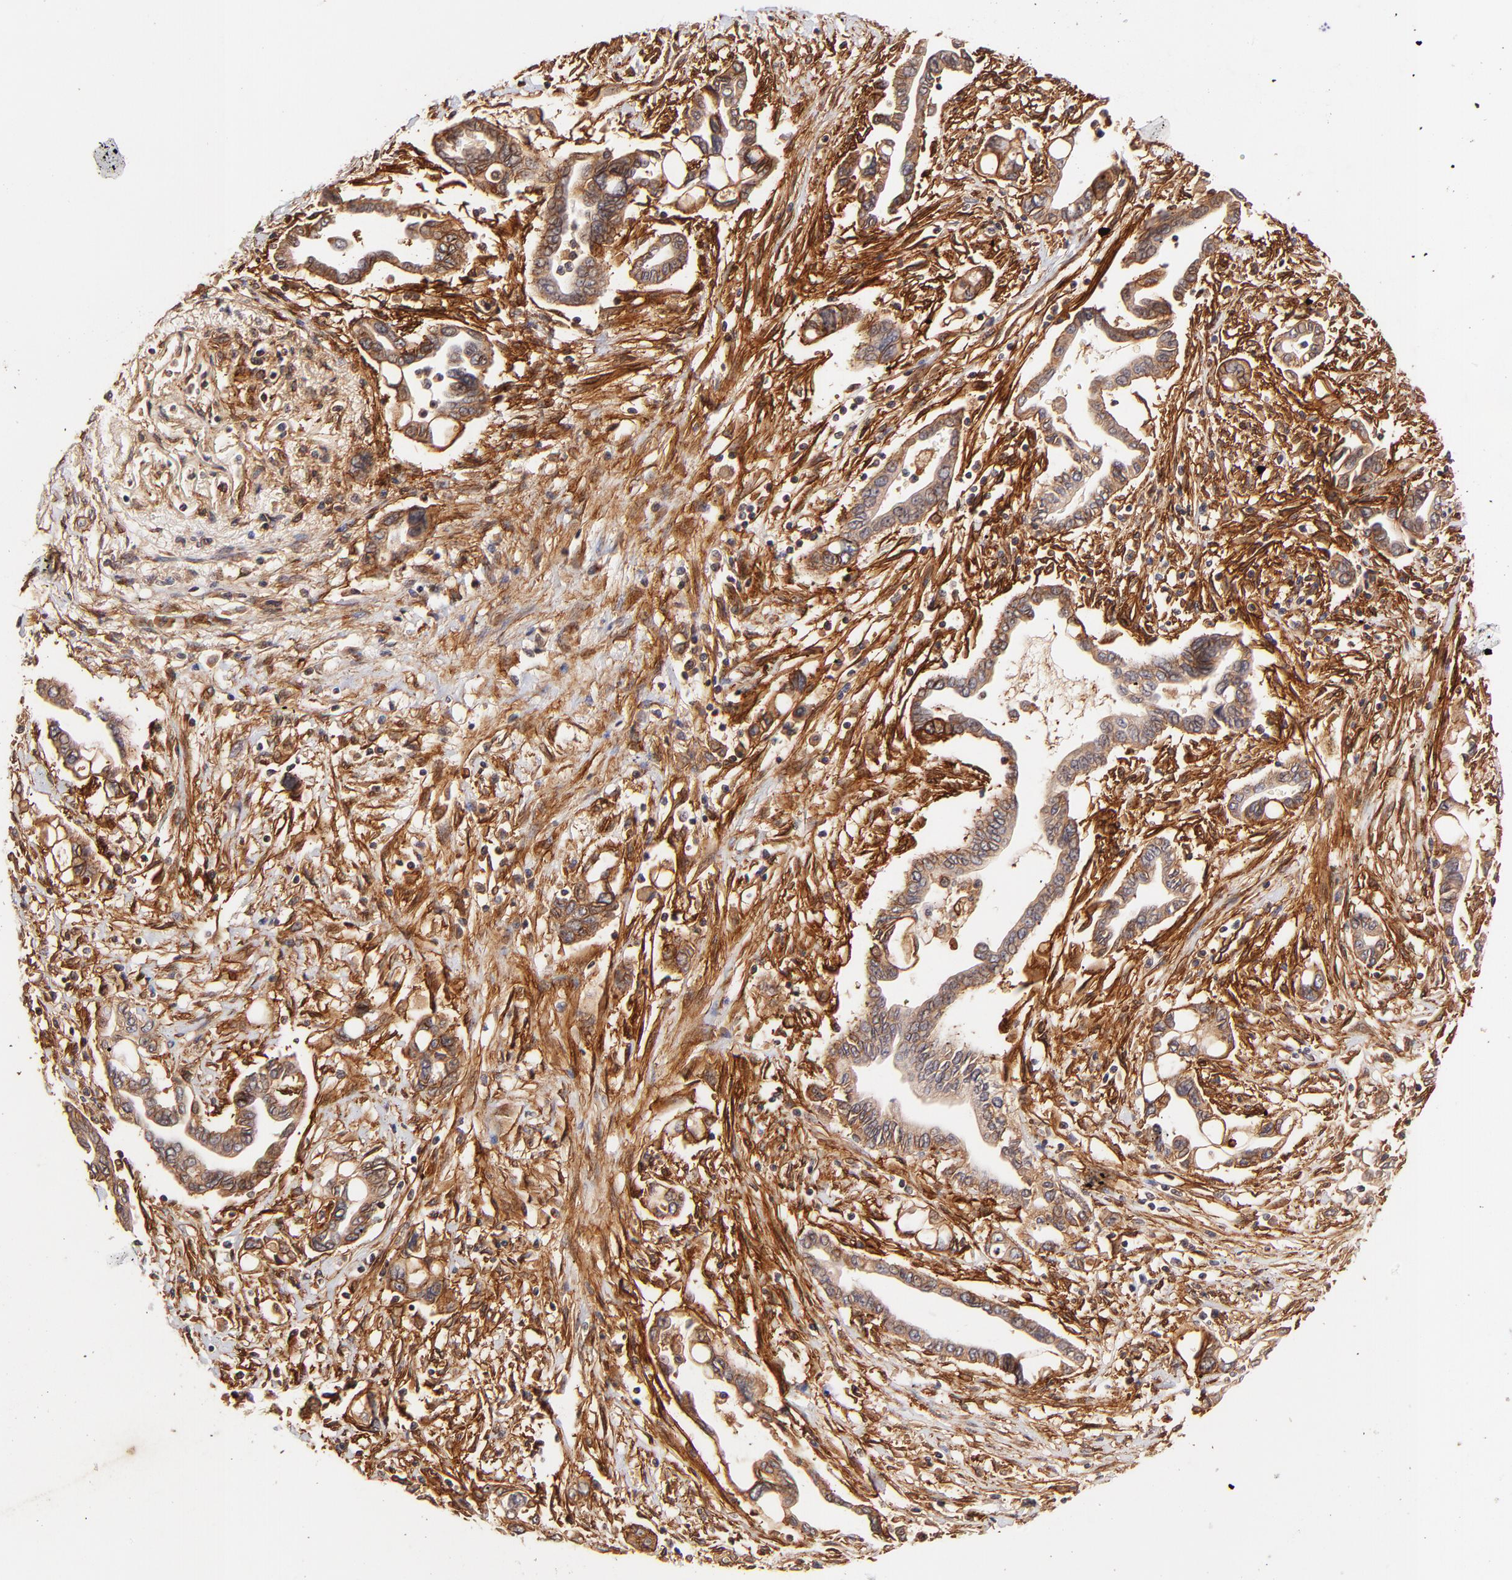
{"staining": {"intensity": "strong", "quantity": ">75%", "location": "cytoplasmic/membranous"}, "tissue": "pancreatic cancer", "cell_type": "Tumor cells", "image_type": "cancer", "snomed": [{"axis": "morphology", "description": "Adenocarcinoma, NOS"}, {"axis": "topography", "description": "Pancreas"}], "caption": "Pancreatic adenocarcinoma was stained to show a protein in brown. There is high levels of strong cytoplasmic/membranous positivity in about >75% of tumor cells.", "gene": "ITGB1", "patient": {"sex": "female", "age": 57}}